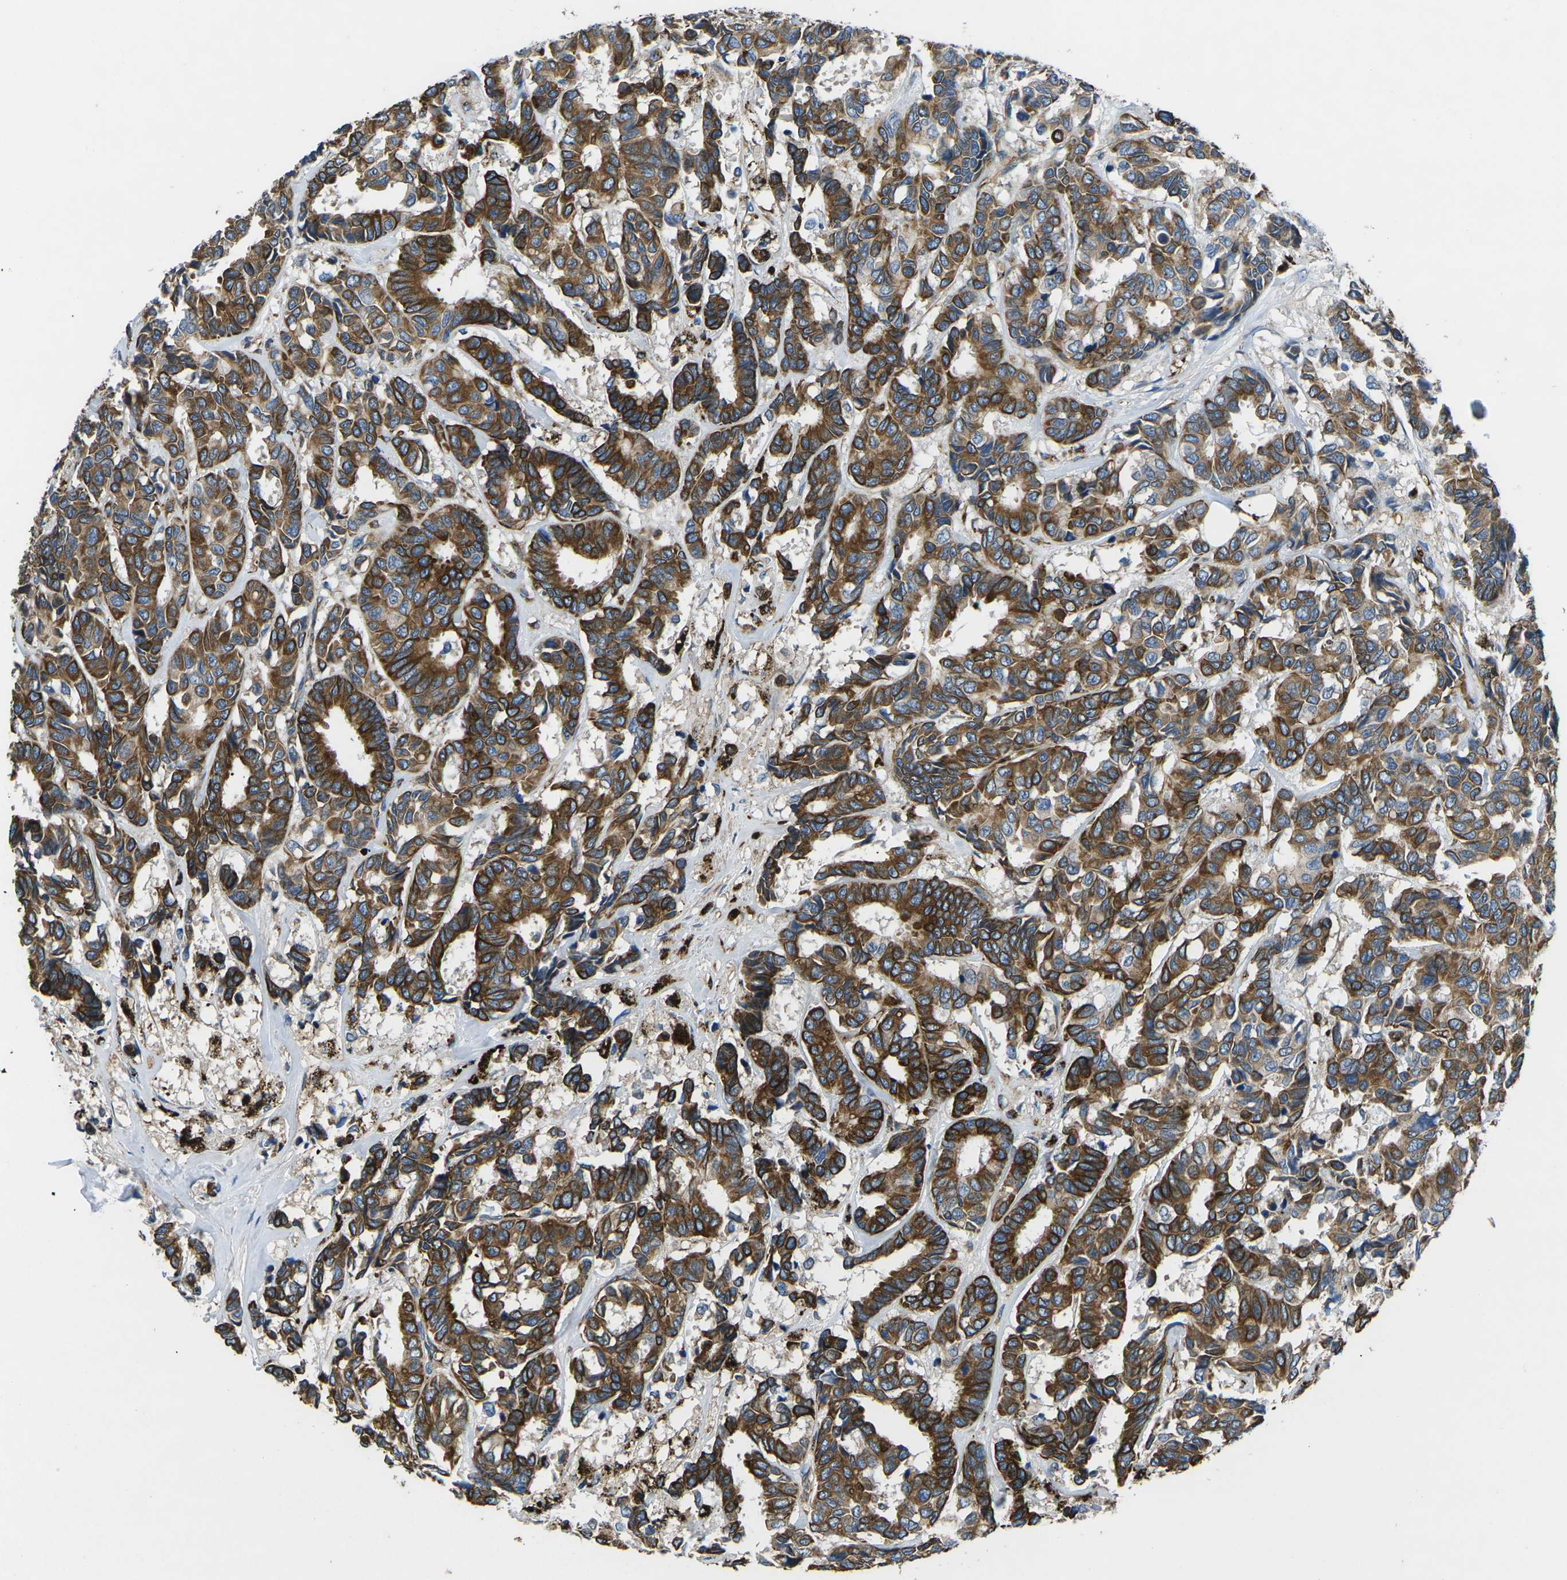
{"staining": {"intensity": "strong", "quantity": ">75%", "location": "cytoplasmic/membranous"}, "tissue": "breast cancer", "cell_type": "Tumor cells", "image_type": "cancer", "snomed": [{"axis": "morphology", "description": "Duct carcinoma"}, {"axis": "topography", "description": "Breast"}], "caption": "IHC staining of intraductal carcinoma (breast), which exhibits high levels of strong cytoplasmic/membranous staining in about >75% of tumor cells indicating strong cytoplasmic/membranous protein positivity. The staining was performed using DAB (3,3'-diaminobenzidine) (brown) for protein detection and nuclei were counterstained in hematoxylin (blue).", "gene": "KCNJ15", "patient": {"sex": "female", "age": 87}}